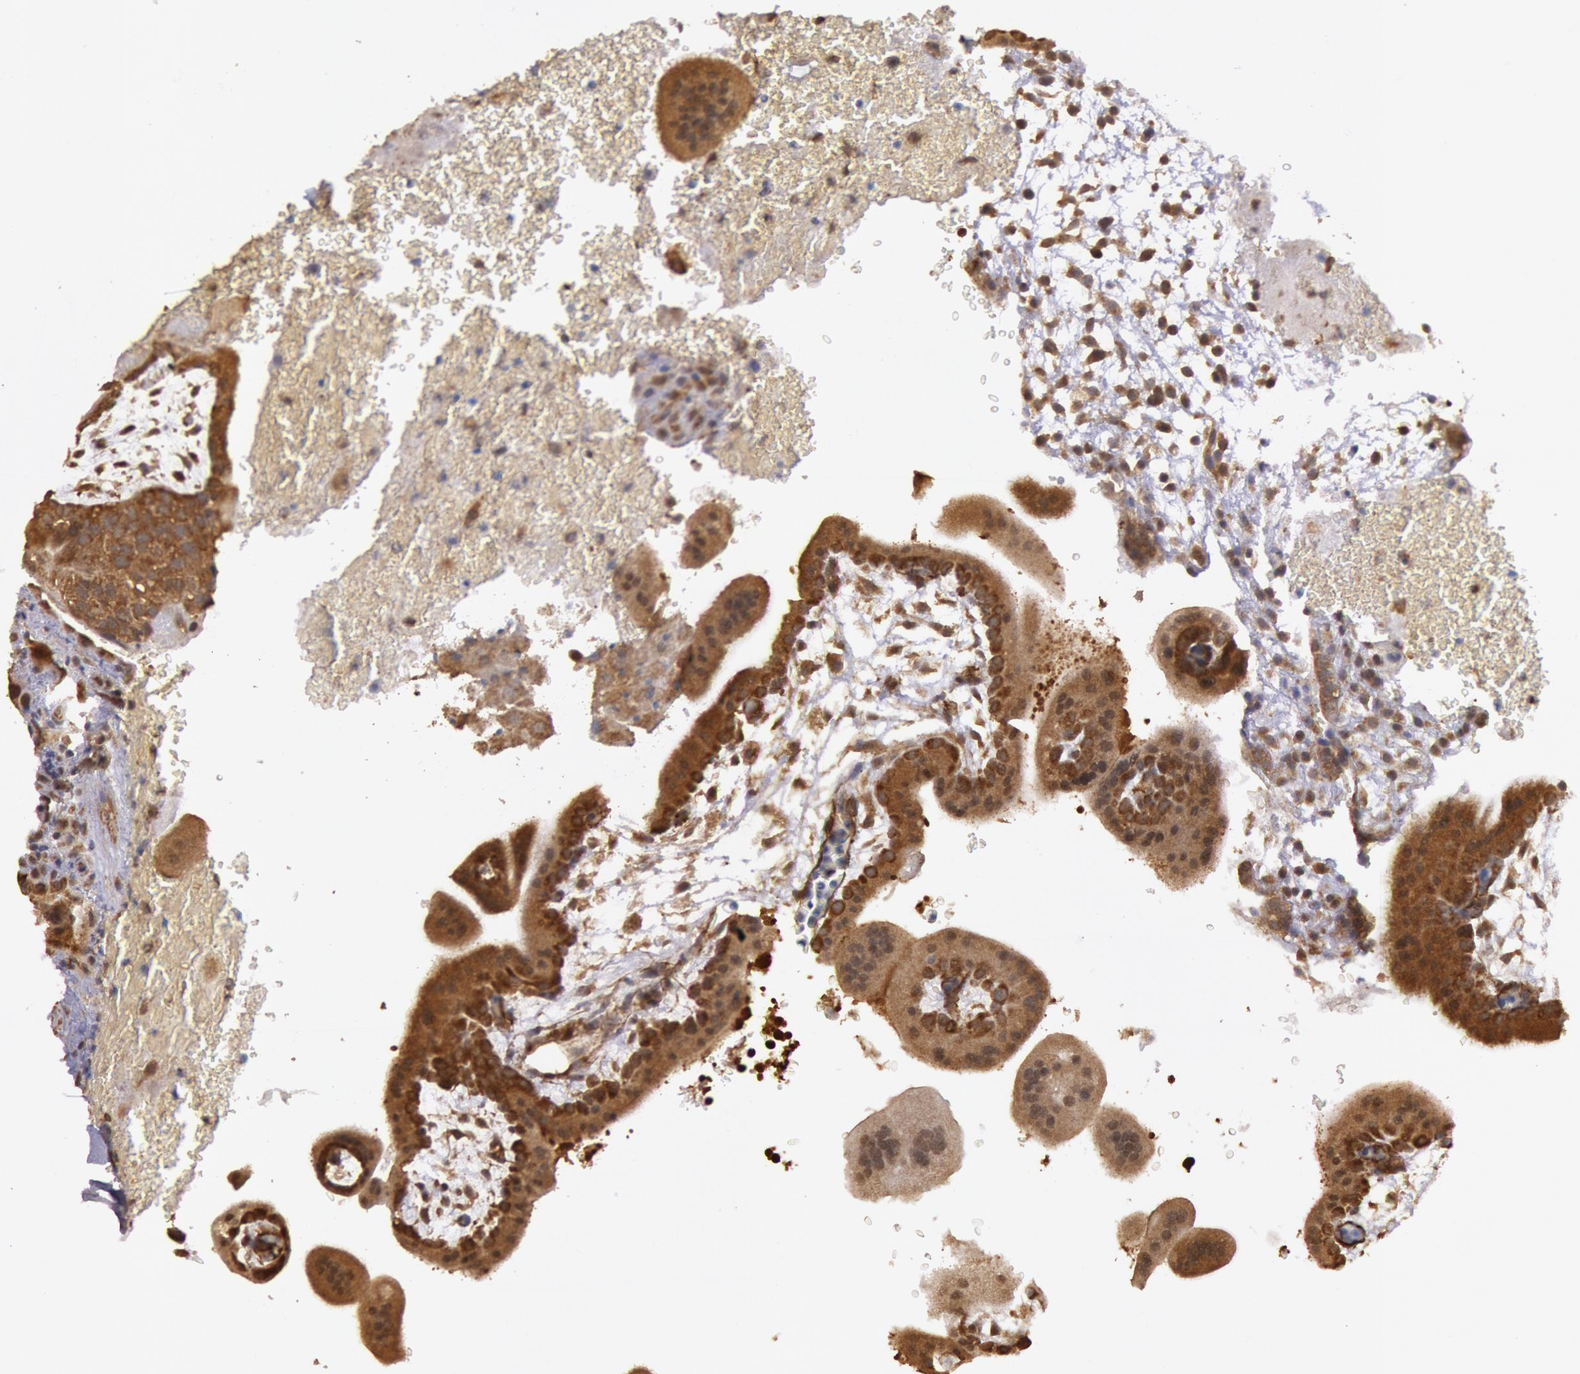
{"staining": {"intensity": "strong", "quantity": ">75%", "location": "cytoplasmic/membranous"}, "tissue": "placenta", "cell_type": "Trophoblastic cells", "image_type": "normal", "snomed": [{"axis": "morphology", "description": "Normal tissue, NOS"}, {"axis": "topography", "description": "Placenta"}], "caption": "Immunohistochemical staining of benign placenta displays high levels of strong cytoplasmic/membranous staining in approximately >75% of trophoblastic cells.", "gene": "USP14", "patient": {"sex": "female", "age": 35}}